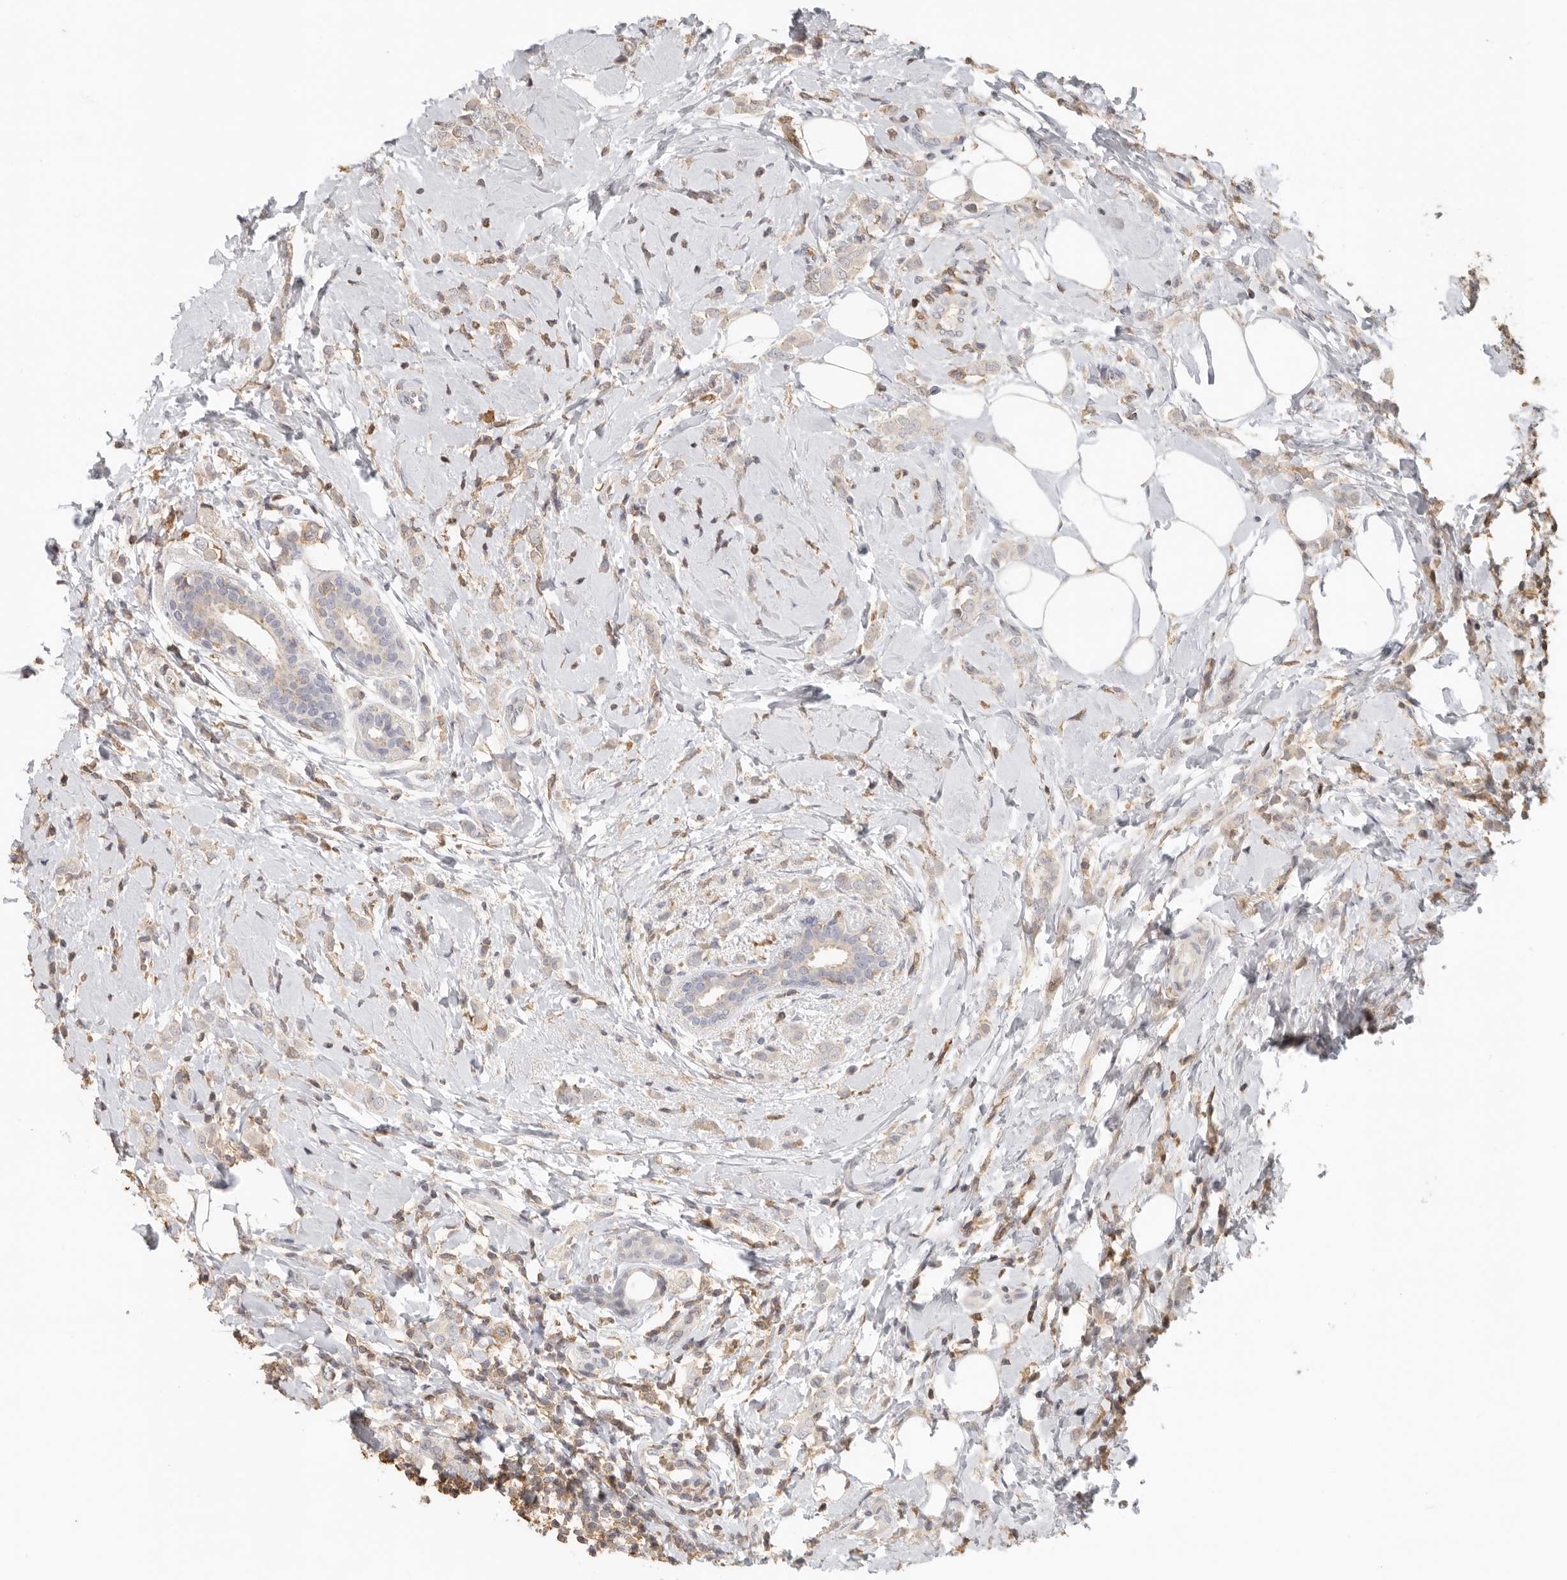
{"staining": {"intensity": "weak", "quantity": "<25%", "location": "cytoplasmic/membranous"}, "tissue": "breast cancer", "cell_type": "Tumor cells", "image_type": "cancer", "snomed": [{"axis": "morphology", "description": "Lobular carcinoma"}, {"axis": "topography", "description": "Breast"}], "caption": "Protein analysis of breast cancer shows no significant expression in tumor cells.", "gene": "CSK", "patient": {"sex": "female", "age": 47}}